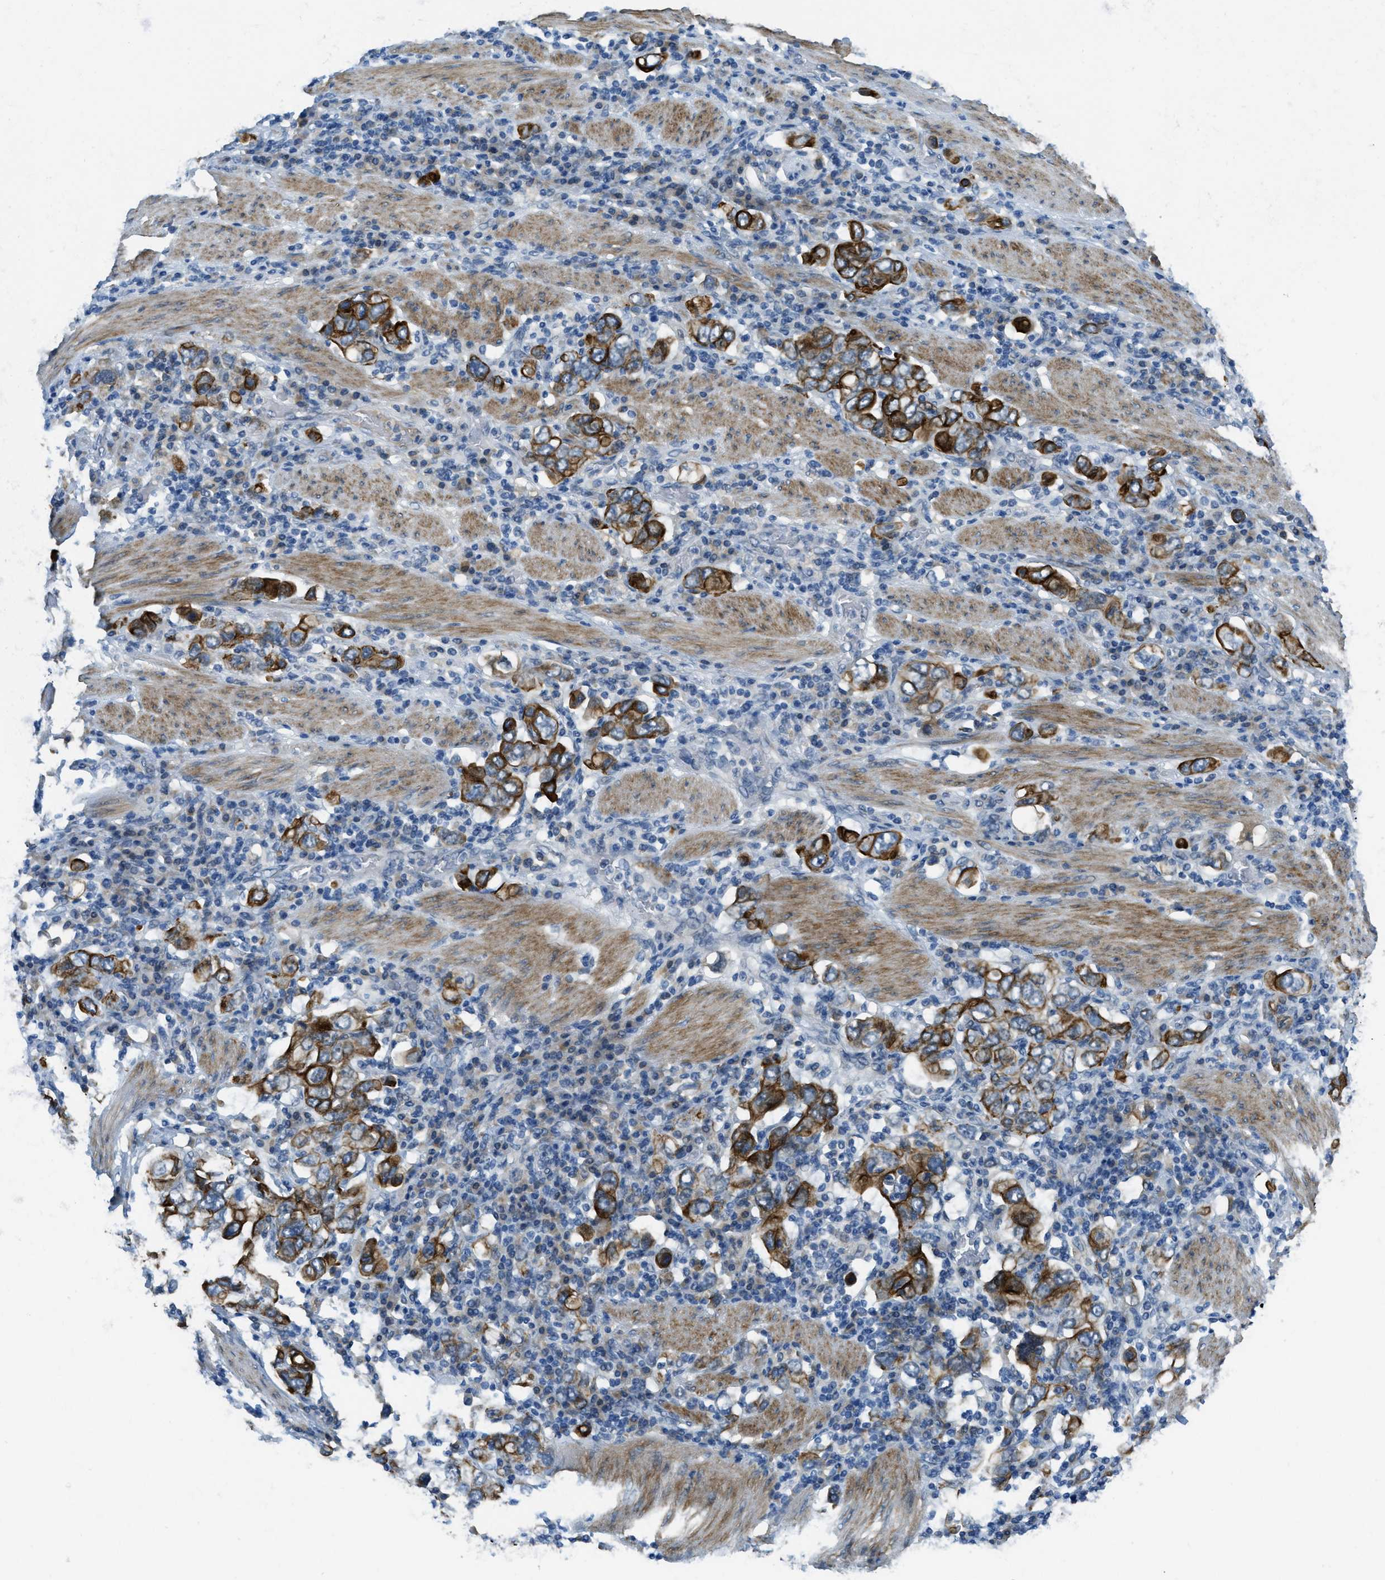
{"staining": {"intensity": "strong", "quantity": ">75%", "location": "cytoplasmic/membranous"}, "tissue": "stomach cancer", "cell_type": "Tumor cells", "image_type": "cancer", "snomed": [{"axis": "morphology", "description": "Adenocarcinoma, NOS"}, {"axis": "topography", "description": "Stomach, upper"}], "caption": "About >75% of tumor cells in stomach cancer demonstrate strong cytoplasmic/membranous protein staining as visualized by brown immunohistochemical staining.", "gene": "KLHL8", "patient": {"sex": "male", "age": 62}}